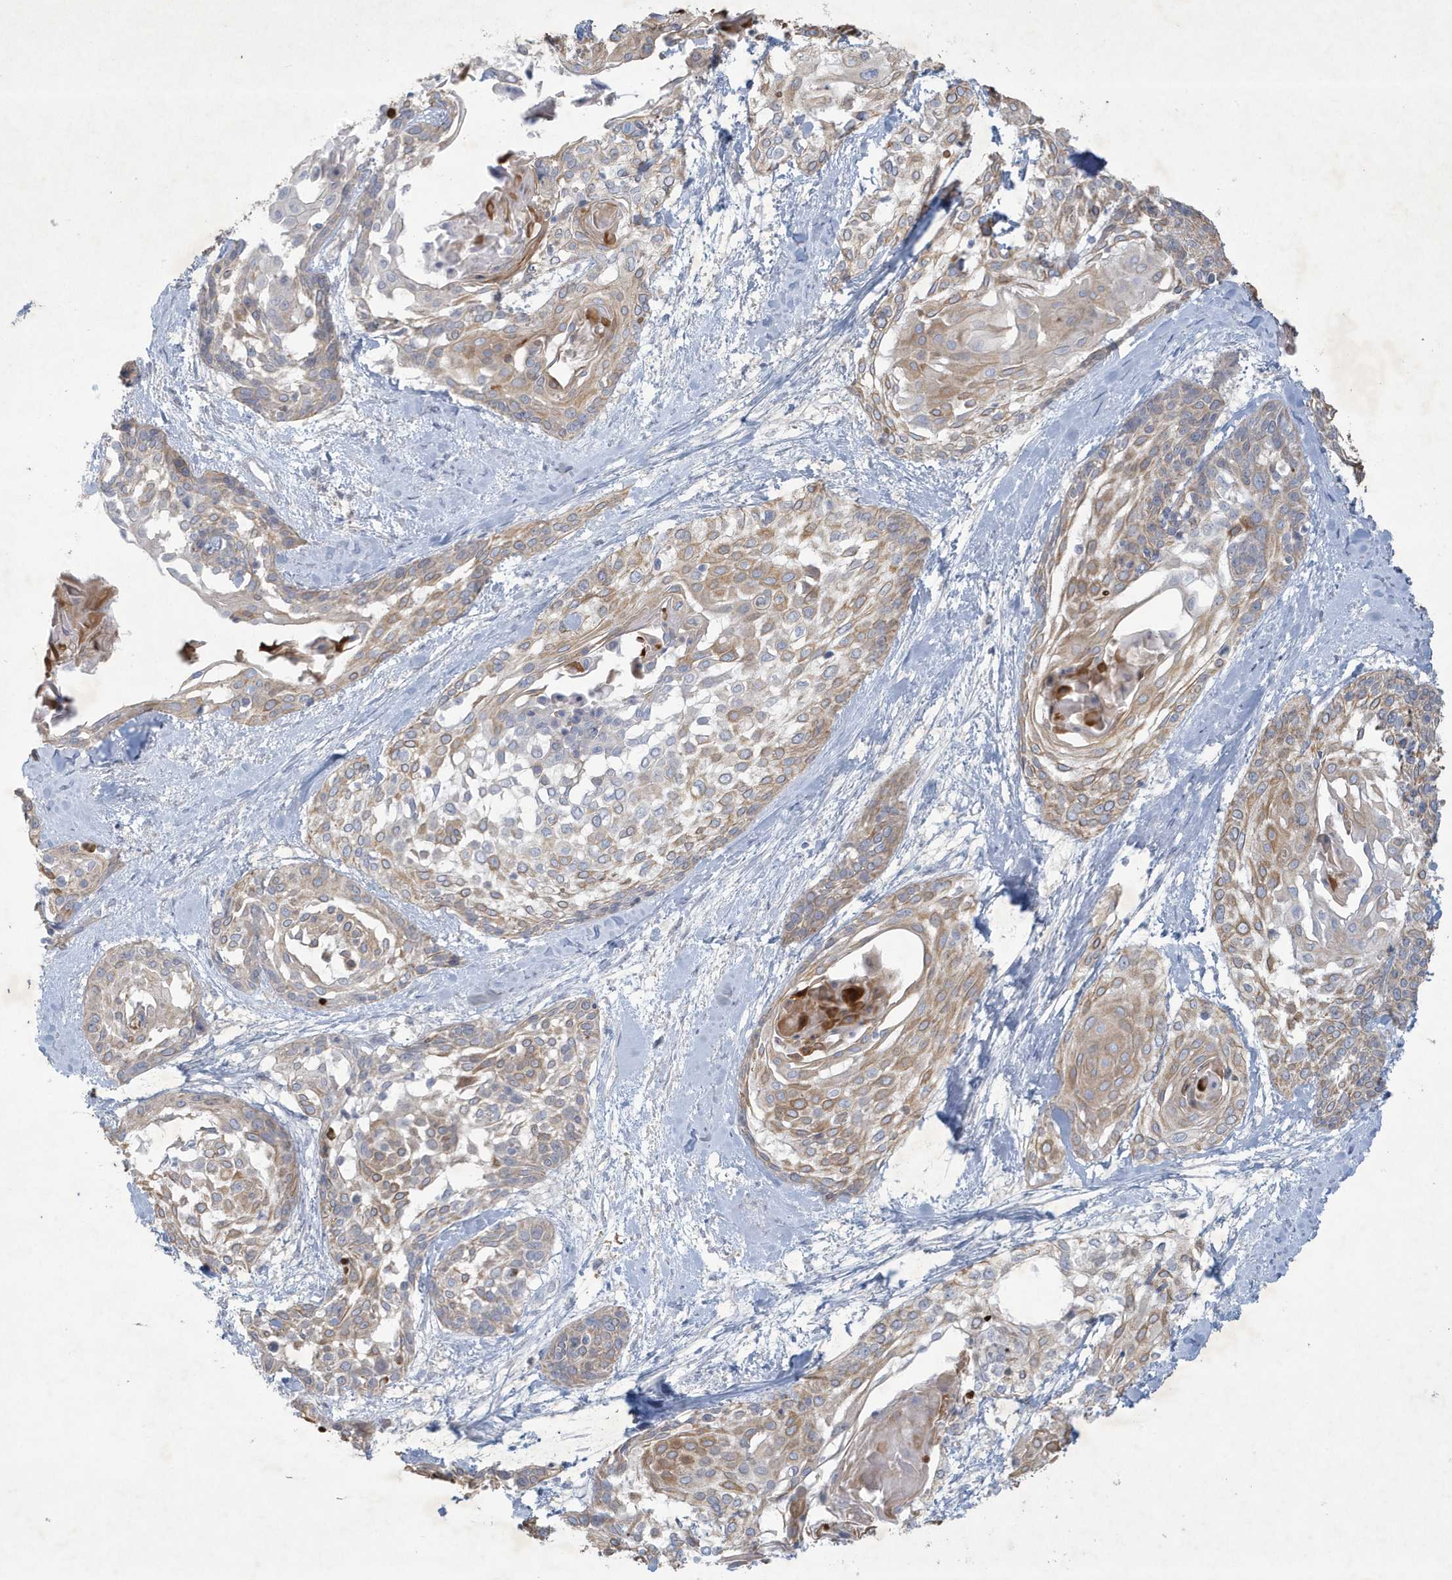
{"staining": {"intensity": "moderate", "quantity": "25%-75%", "location": "cytoplasmic/membranous"}, "tissue": "cervical cancer", "cell_type": "Tumor cells", "image_type": "cancer", "snomed": [{"axis": "morphology", "description": "Squamous cell carcinoma, NOS"}, {"axis": "topography", "description": "Cervix"}], "caption": "An image of human cervical cancer stained for a protein displays moderate cytoplasmic/membranous brown staining in tumor cells.", "gene": "CCDC24", "patient": {"sex": "female", "age": 57}}